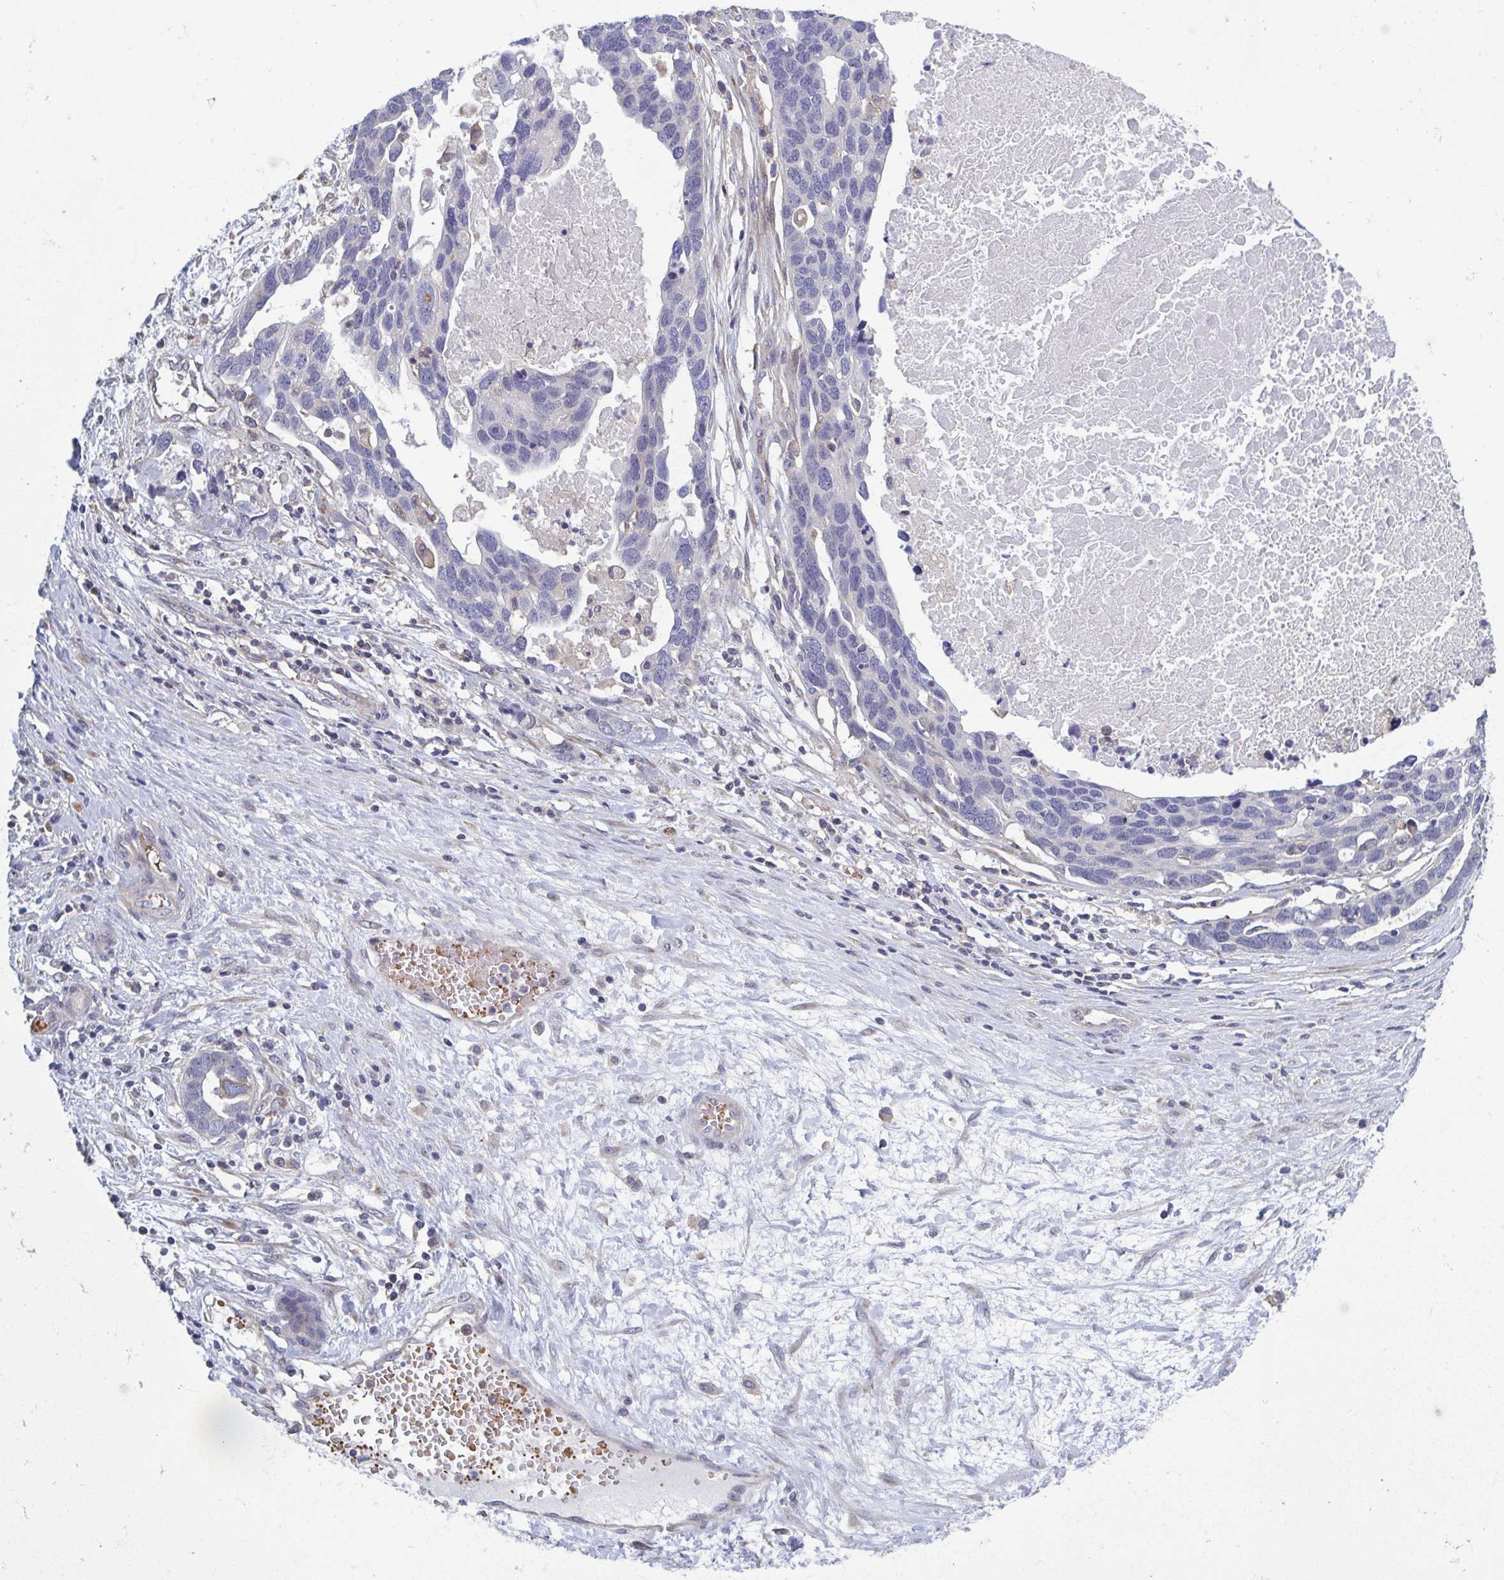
{"staining": {"intensity": "negative", "quantity": "none", "location": "none"}, "tissue": "ovarian cancer", "cell_type": "Tumor cells", "image_type": "cancer", "snomed": [{"axis": "morphology", "description": "Cystadenocarcinoma, serous, NOS"}, {"axis": "topography", "description": "Ovary"}], "caption": "Ovarian cancer stained for a protein using immunohistochemistry (IHC) reveals no positivity tumor cells.", "gene": "LRRC38", "patient": {"sex": "female", "age": 54}}